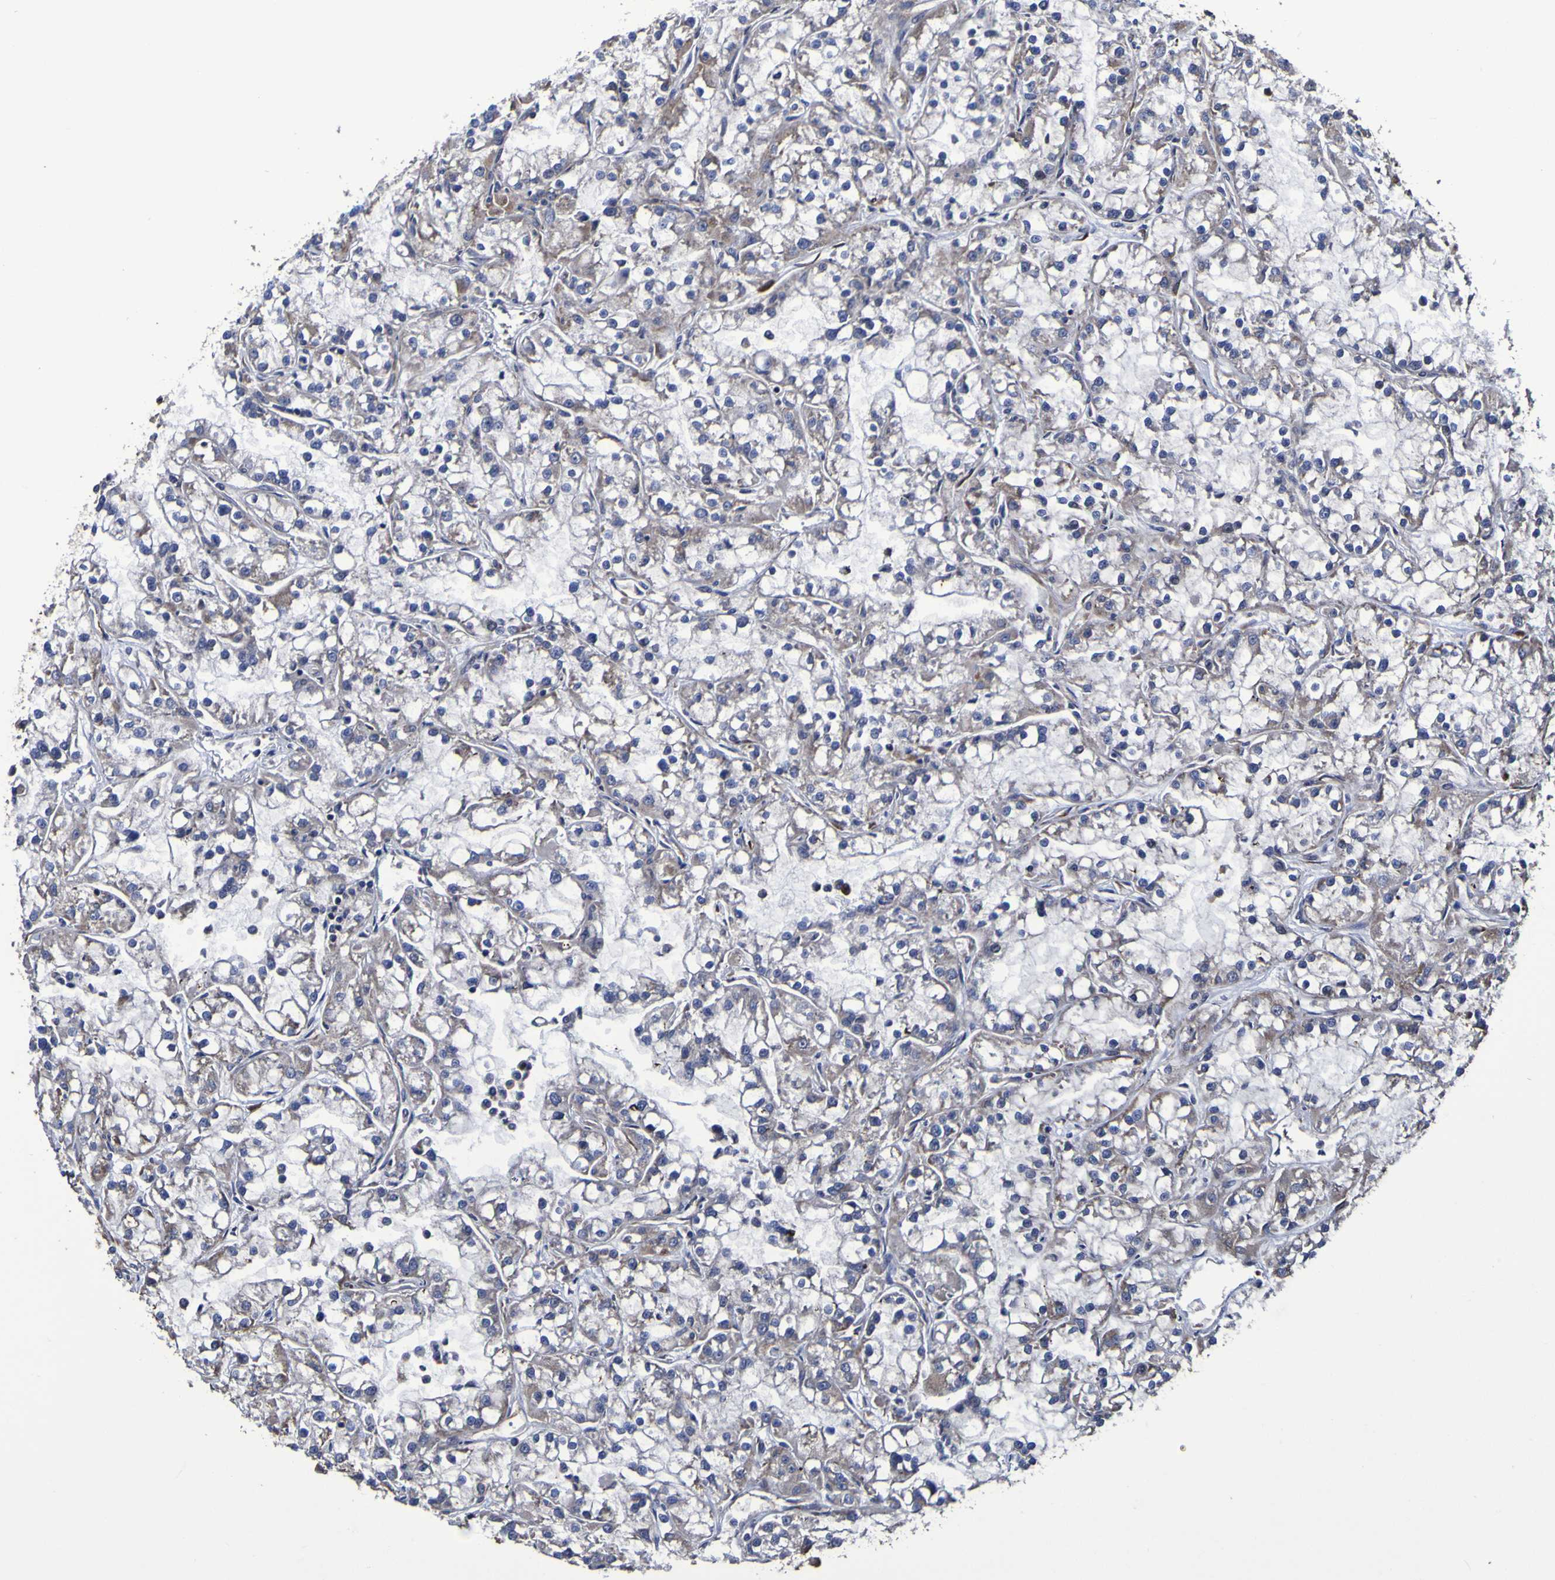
{"staining": {"intensity": "weak", "quantity": "<25%", "location": "cytoplasmic/membranous"}, "tissue": "renal cancer", "cell_type": "Tumor cells", "image_type": "cancer", "snomed": [{"axis": "morphology", "description": "Adenocarcinoma, NOS"}, {"axis": "topography", "description": "Kidney"}], "caption": "Immunohistochemistry (IHC) of human renal cancer displays no staining in tumor cells.", "gene": "P3H1", "patient": {"sex": "female", "age": 52}}